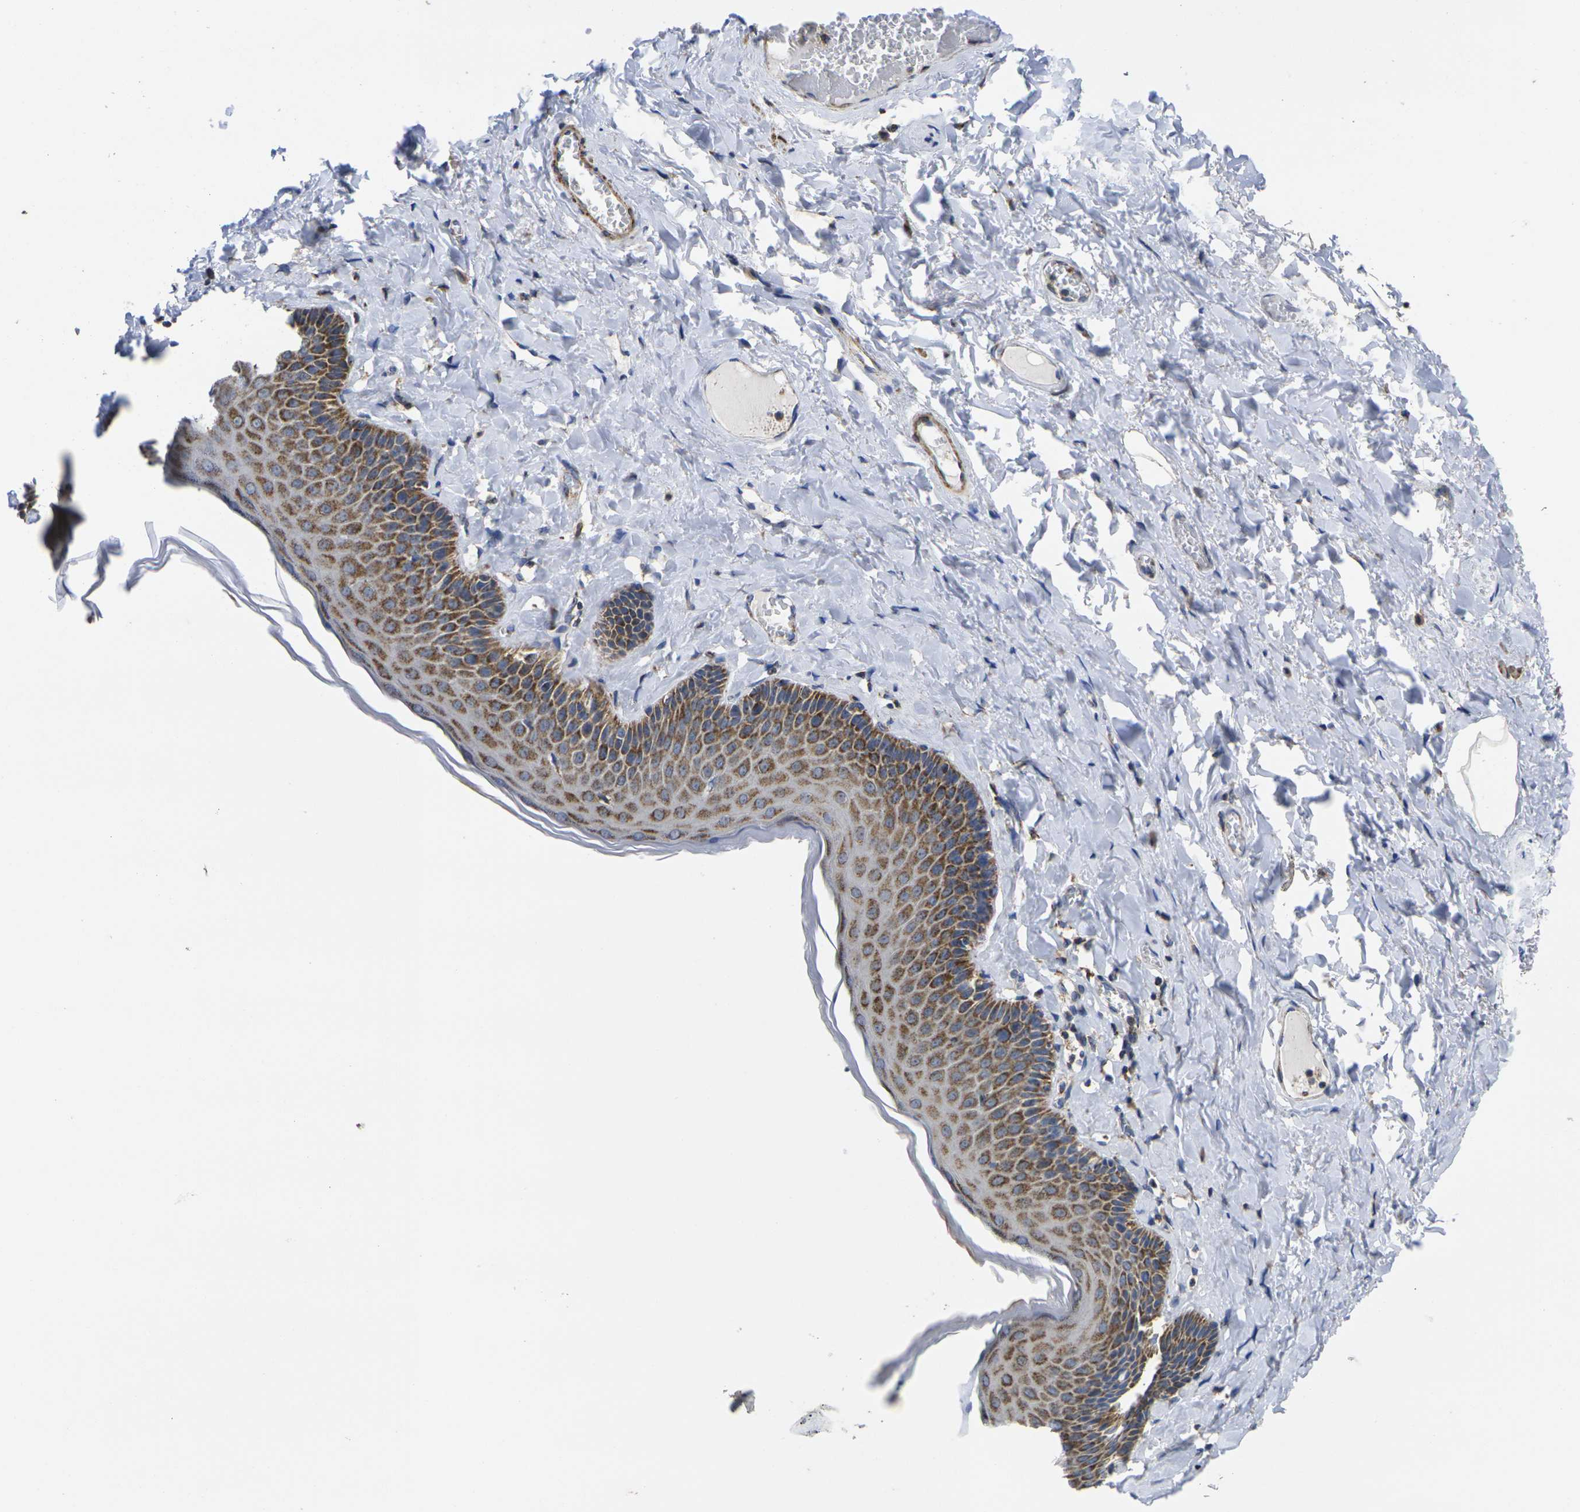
{"staining": {"intensity": "moderate", "quantity": ">75%", "location": "cytoplasmic/membranous"}, "tissue": "skin", "cell_type": "Epidermal cells", "image_type": "normal", "snomed": [{"axis": "morphology", "description": "Normal tissue, NOS"}, {"axis": "topography", "description": "Anal"}], "caption": "Skin stained with DAB IHC demonstrates medium levels of moderate cytoplasmic/membranous expression in about >75% of epidermal cells.", "gene": "P2RY11", "patient": {"sex": "male", "age": 69}}